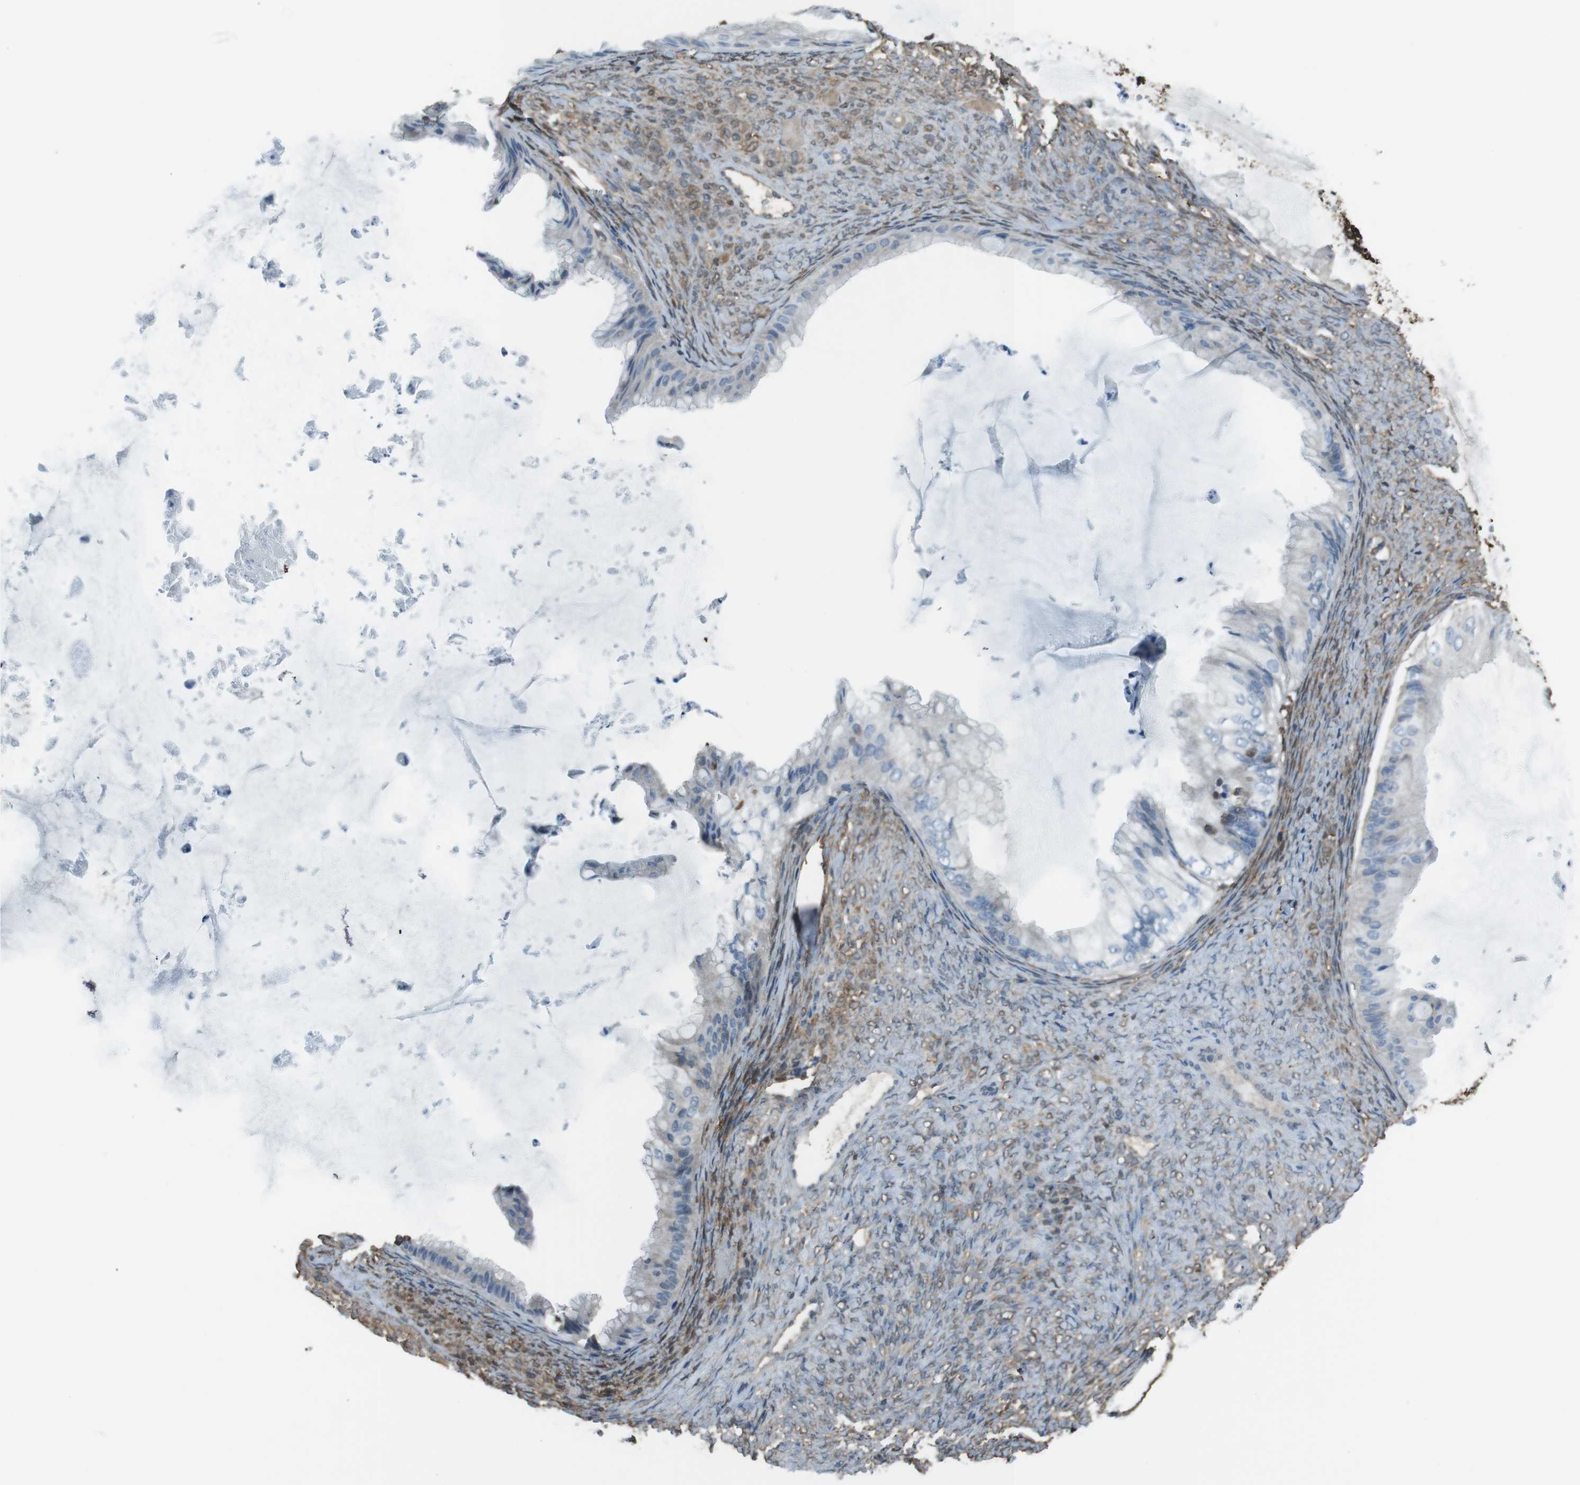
{"staining": {"intensity": "weak", "quantity": "<25%", "location": "cytoplasmic/membranous"}, "tissue": "ovarian cancer", "cell_type": "Tumor cells", "image_type": "cancer", "snomed": [{"axis": "morphology", "description": "Cystadenocarcinoma, mucinous, NOS"}, {"axis": "topography", "description": "Ovary"}], "caption": "The immunohistochemistry photomicrograph has no significant positivity in tumor cells of ovarian cancer (mucinous cystadenocarcinoma) tissue. Brightfield microscopy of immunohistochemistry (IHC) stained with DAB (brown) and hematoxylin (blue), captured at high magnification.", "gene": "TWSG1", "patient": {"sex": "female", "age": 61}}